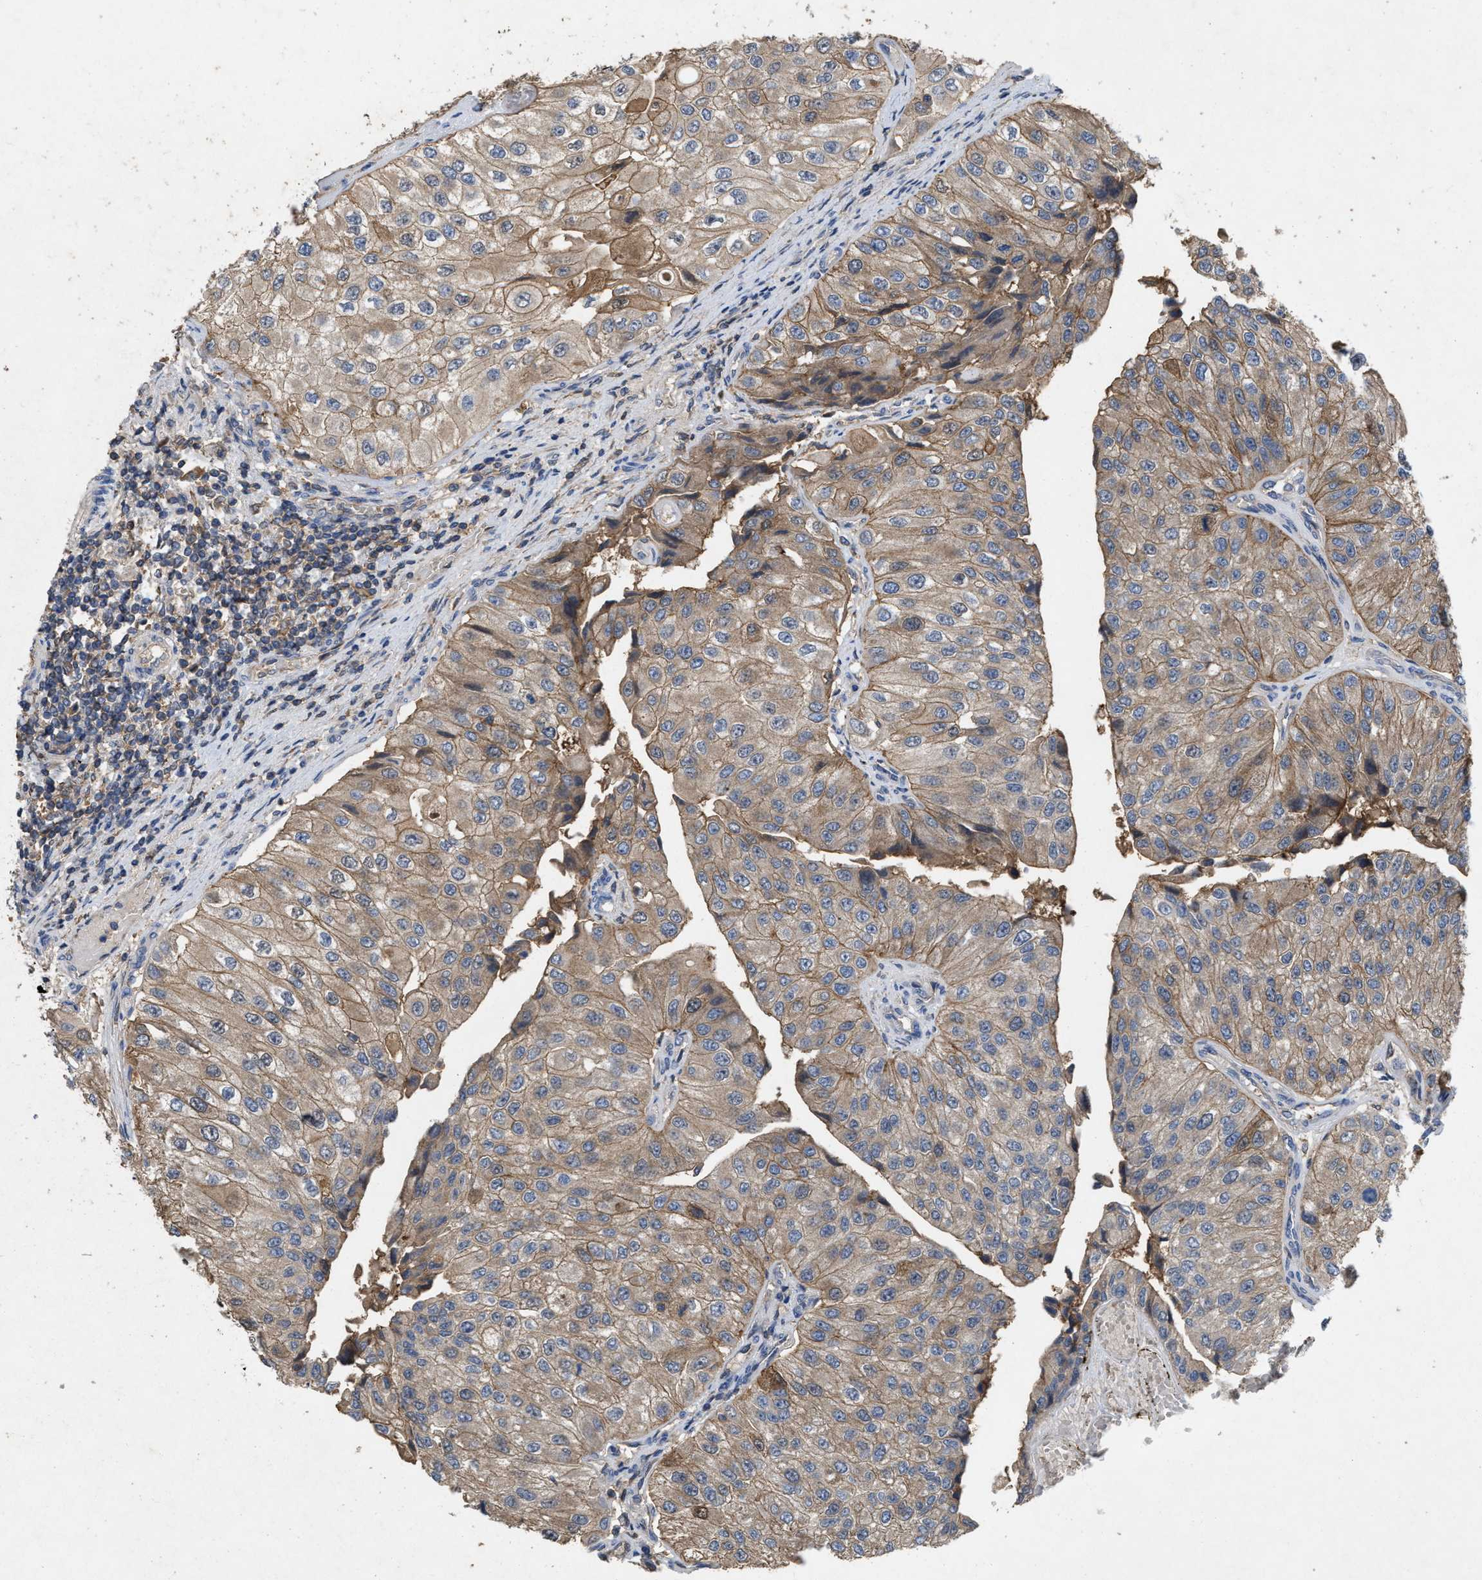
{"staining": {"intensity": "moderate", "quantity": ">75%", "location": "cytoplasmic/membranous"}, "tissue": "urothelial cancer", "cell_type": "Tumor cells", "image_type": "cancer", "snomed": [{"axis": "morphology", "description": "Urothelial carcinoma, High grade"}, {"axis": "topography", "description": "Kidney"}, {"axis": "topography", "description": "Urinary bladder"}], "caption": "IHC staining of urothelial cancer, which shows medium levels of moderate cytoplasmic/membranous staining in about >75% of tumor cells indicating moderate cytoplasmic/membranous protein staining. The staining was performed using DAB (3,3'-diaminobenzidine) (brown) for protein detection and nuclei were counterstained in hematoxylin (blue).", "gene": "LPAR2", "patient": {"sex": "male", "age": 77}}